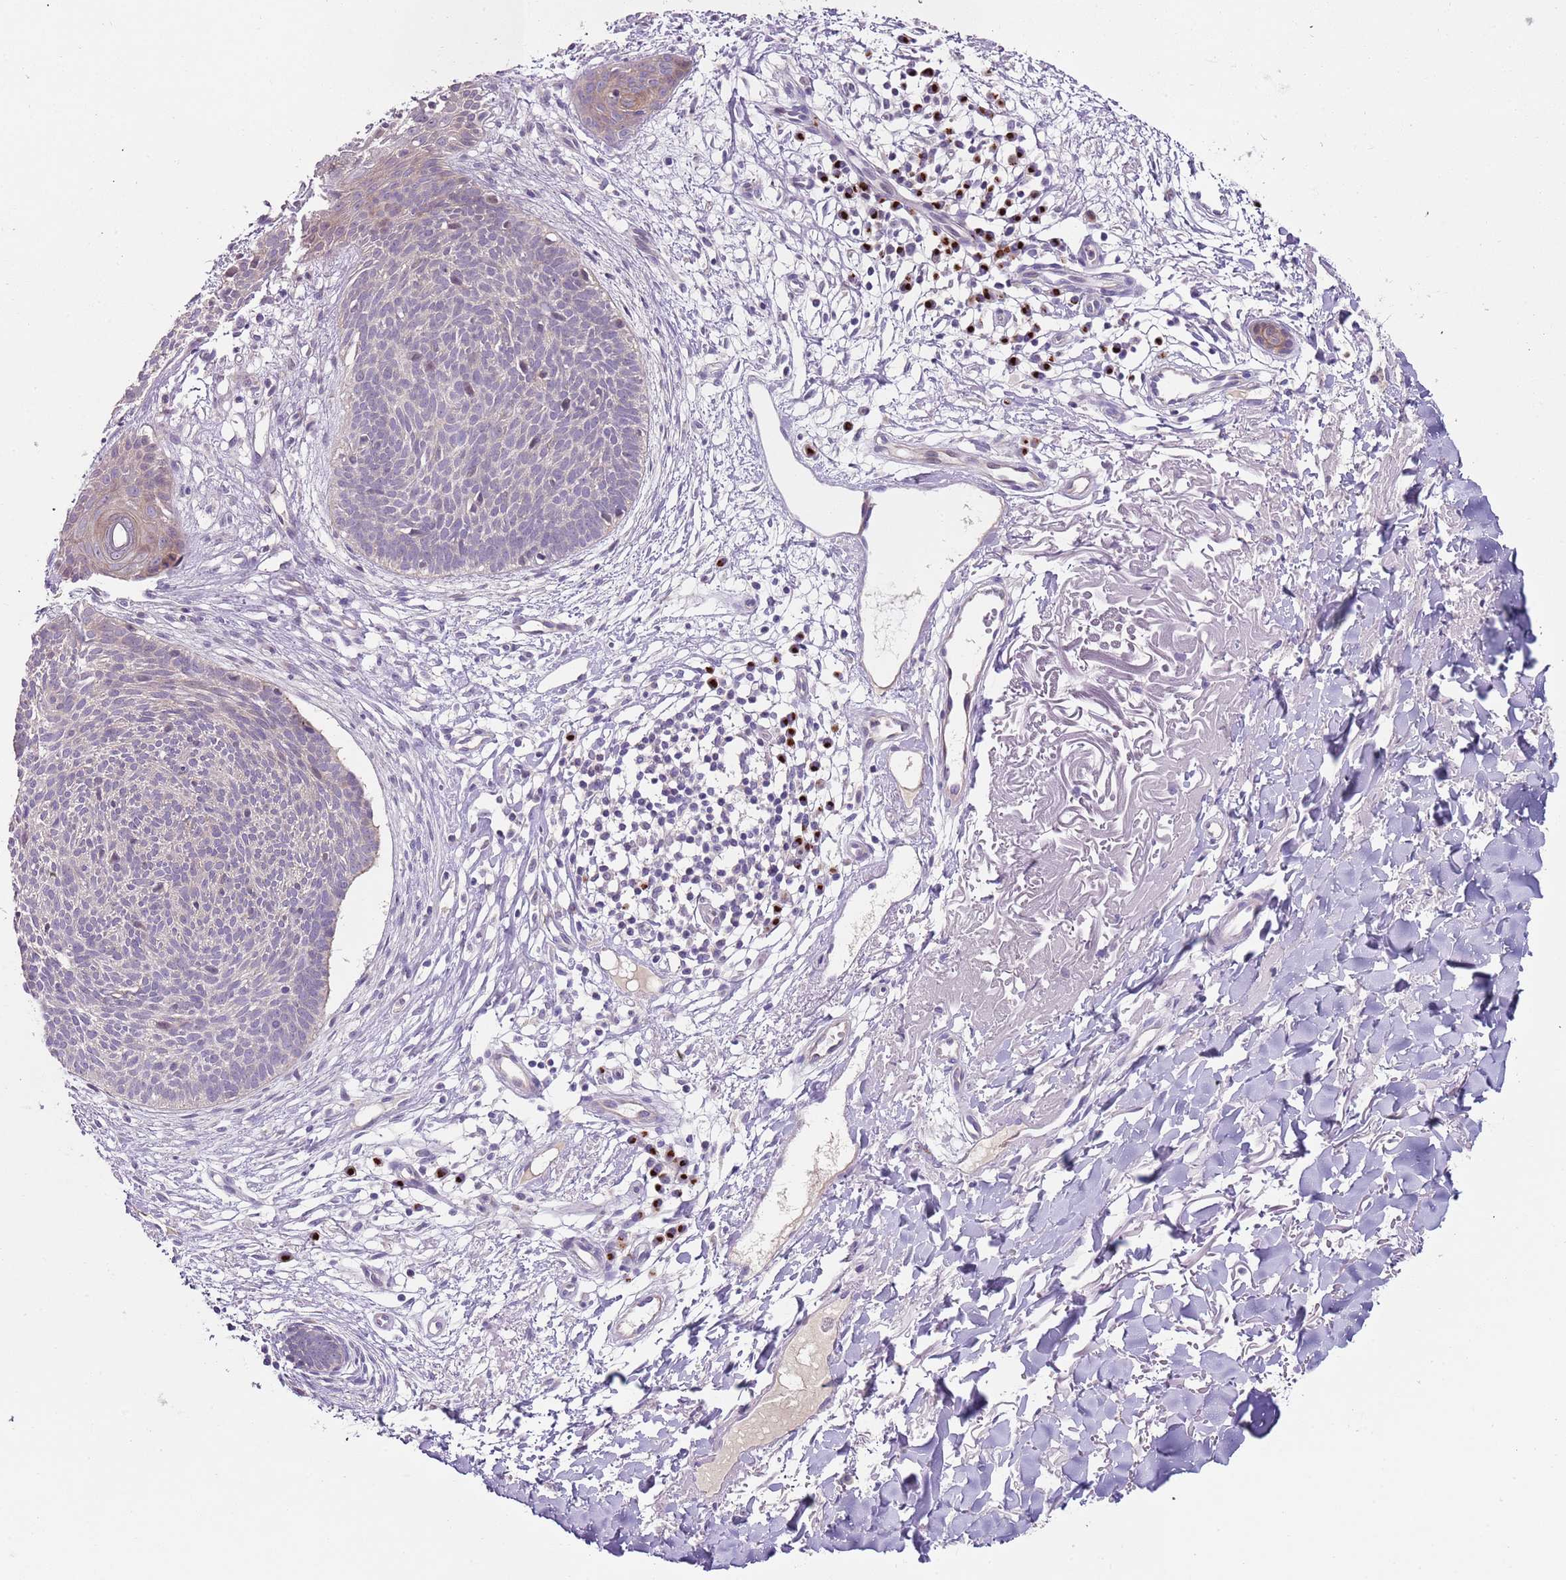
{"staining": {"intensity": "negative", "quantity": "none", "location": "none"}, "tissue": "skin cancer", "cell_type": "Tumor cells", "image_type": "cancer", "snomed": [{"axis": "morphology", "description": "Basal cell carcinoma"}, {"axis": "topography", "description": "Skin"}], "caption": "Photomicrograph shows no protein positivity in tumor cells of skin cancer (basal cell carcinoma) tissue. (DAB immunohistochemistry (IHC) with hematoxylin counter stain).", "gene": "C2CD3", "patient": {"sex": "male", "age": 84}}